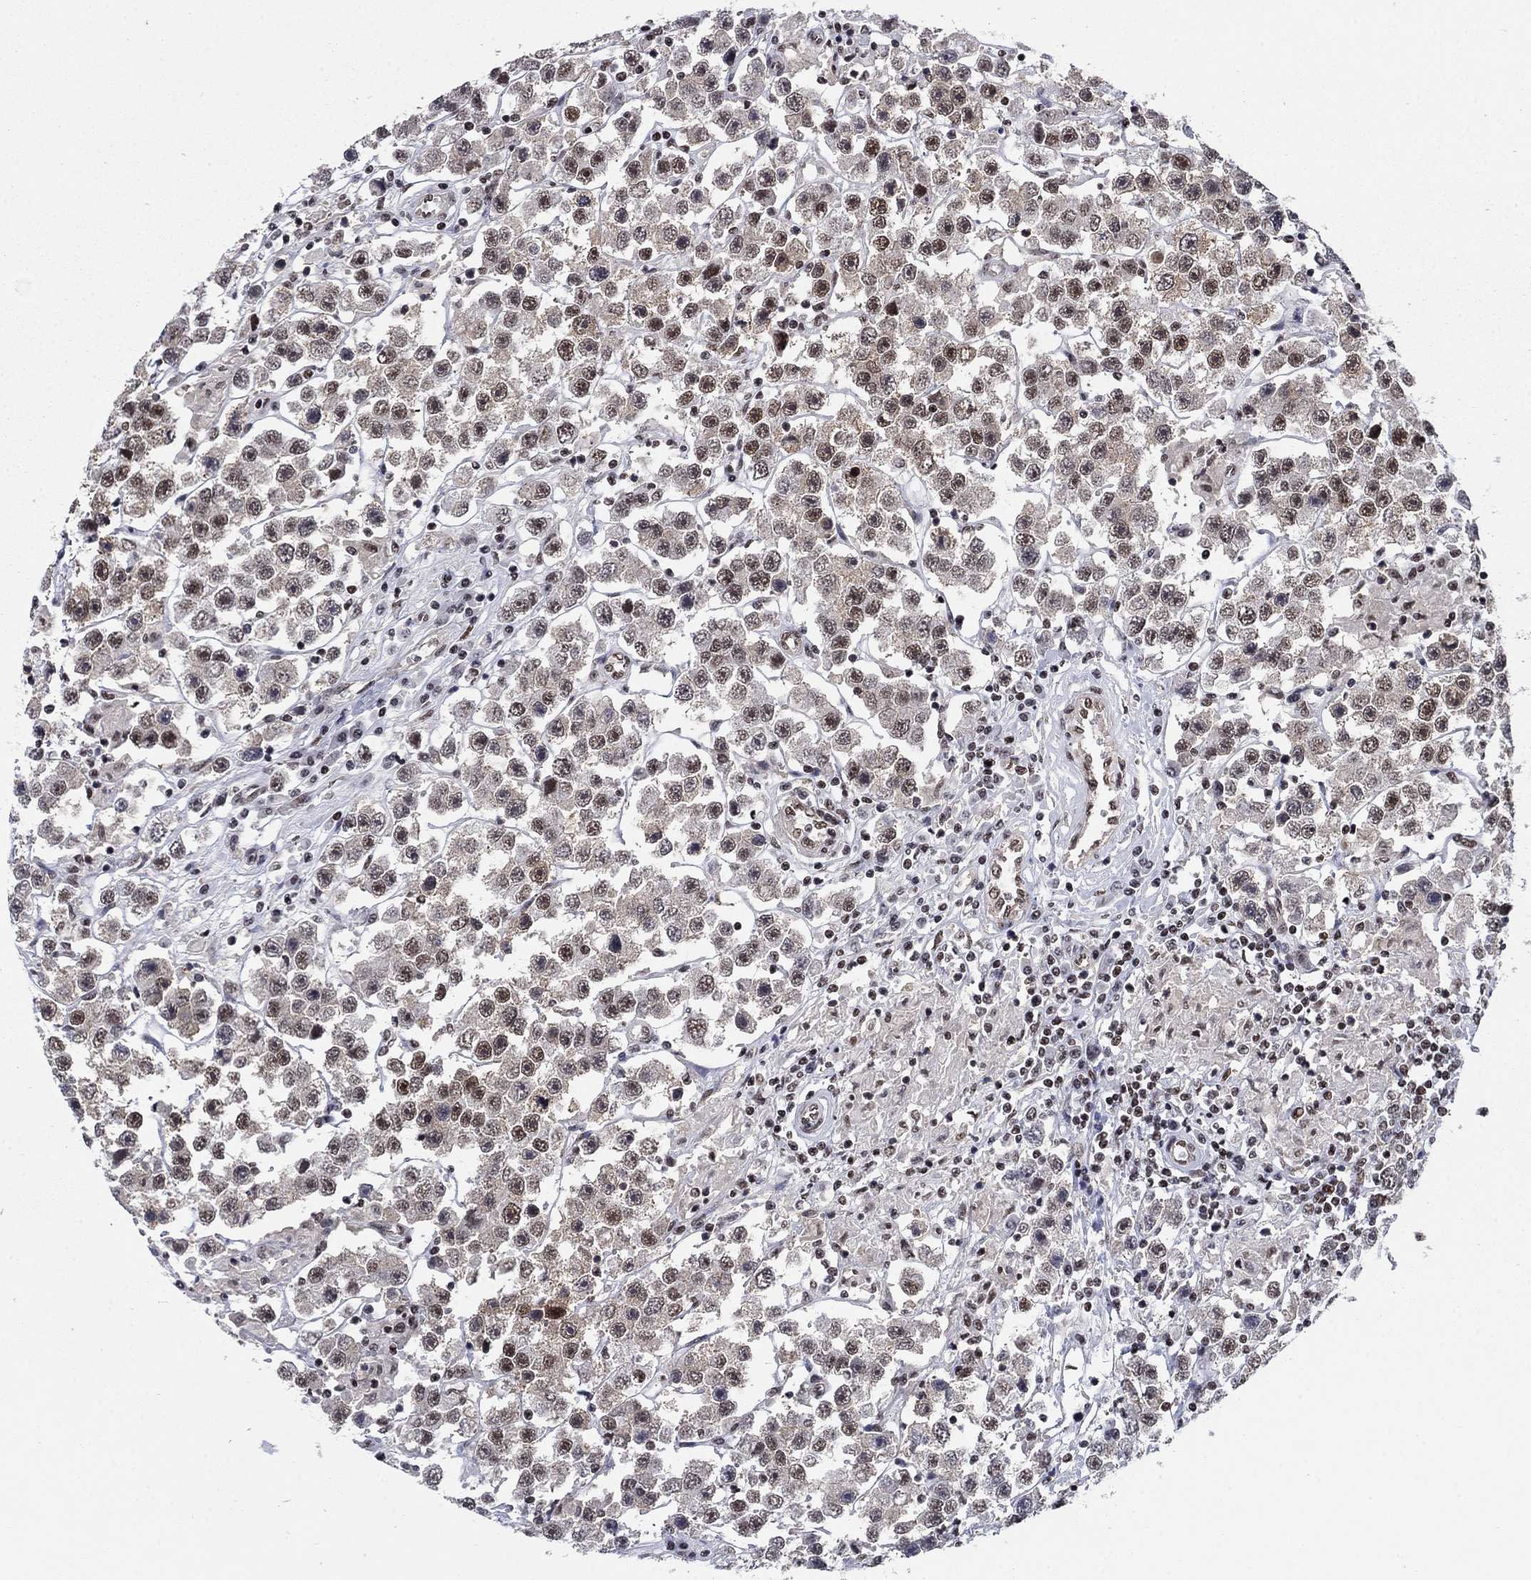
{"staining": {"intensity": "moderate", "quantity": "25%-75%", "location": "nuclear"}, "tissue": "testis cancer", "cell_type": "Tumor cells", "image_type": "cancer", "snomed": [{"axis": "morphology", "description": "Seminoma, NOS"}, {"axis": "topography", "description": "Testis"}], "caption": "A medium amount of moderate nuclear staining is appreciated in approximately 25%-75% of tumor cells in seminoma (testis) tissue. (IHC, brightfield microscopy, high magnification).", "gene": "RPRD1B", "patient": {"sex": "male", "age": 45}}